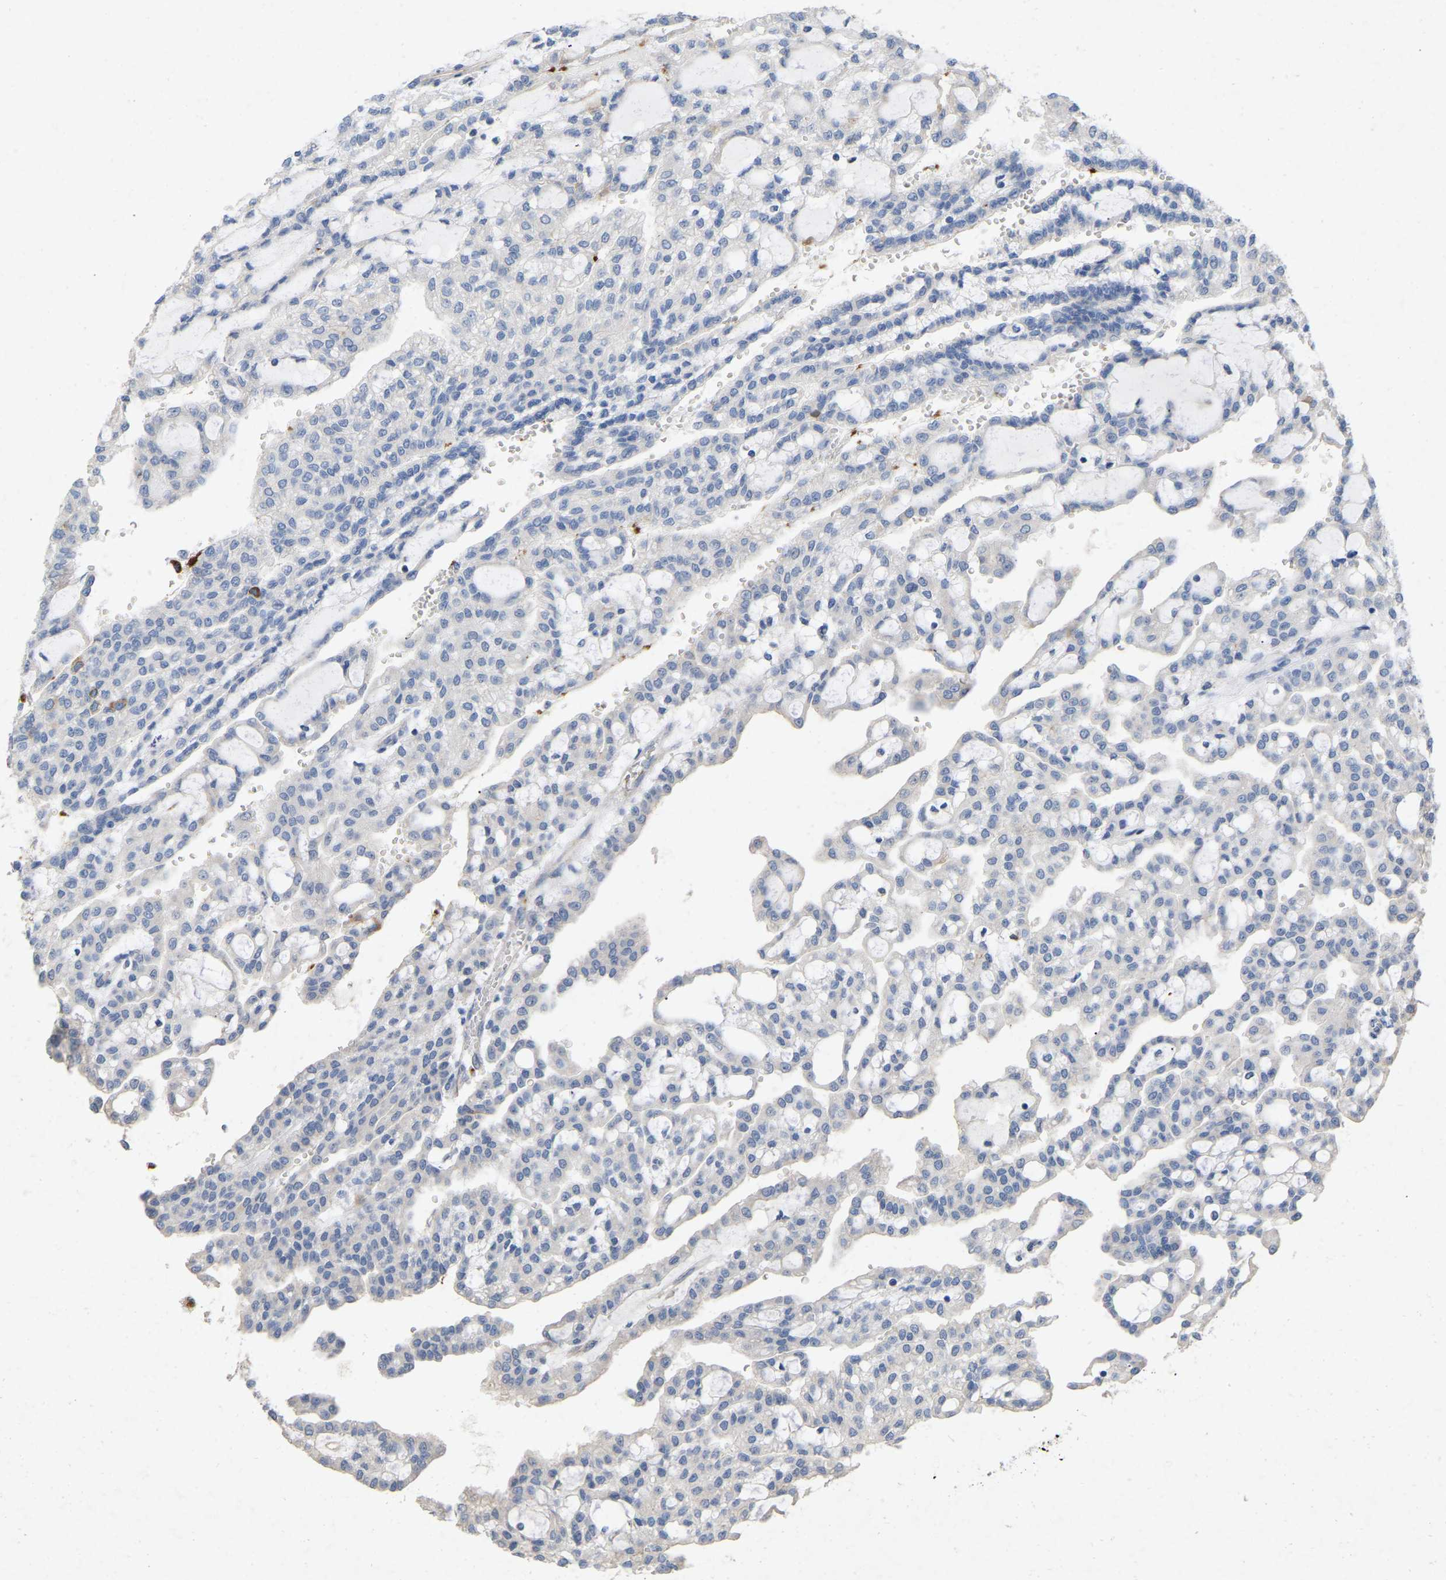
{"staining": {"intensity": "negative", "quantity": "none", "location": "none"}, "tissue": "renal cancer", "cell_type": "Tumor cells", "image_type": "cancer", "snomed": [{"axis": "morphology", "description": "Adenocarcinoma, NOS"}, {"axis": "topography", "description": "Kidney"}], "caption": "This is an IHC micrograph of renal adenocarcinoma. There is no positivity in tumor cells.", "gene": "RHEB", "patient": {"sex": "male", "age": 63}}